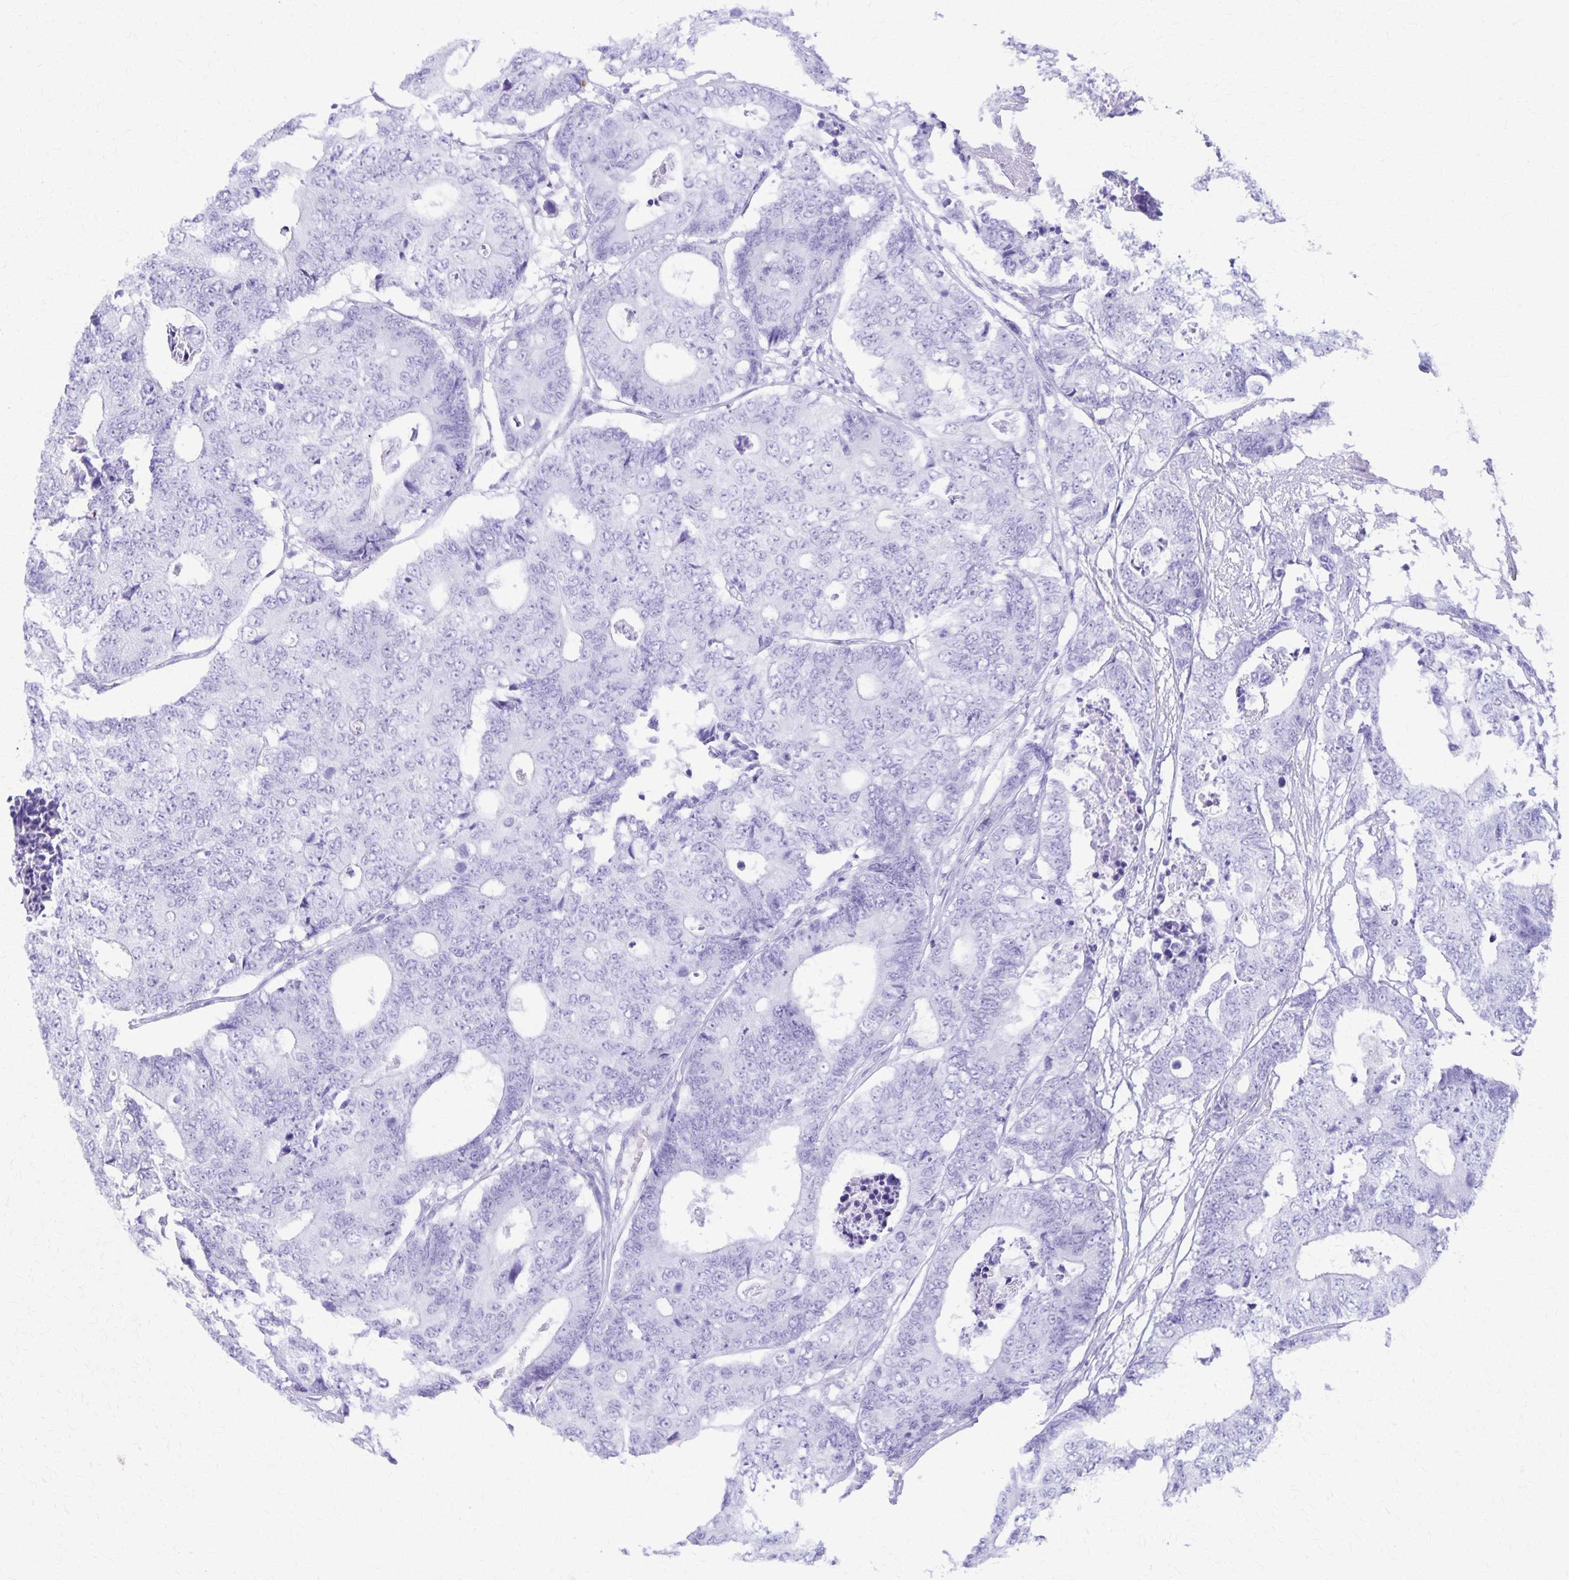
{"staining": {"intensity": "negative", "quantity": "none", "location": "none"}, "tissue": "colorectal cancer", "cell_type": "Tumor cells", "image_type": "cancer", "snomed": [{"axis": "morphology", "description": "Adenocarcinoma, NOS"}, {"axis": "topography", "description": "Colon"}], "caption": "Histopathology image shows no protein positivity in tumor cells of adenocarcinoma (colorectal) tissue.", "gene": "DEFA5", "patient": {"sex": "female", "age": 48}}